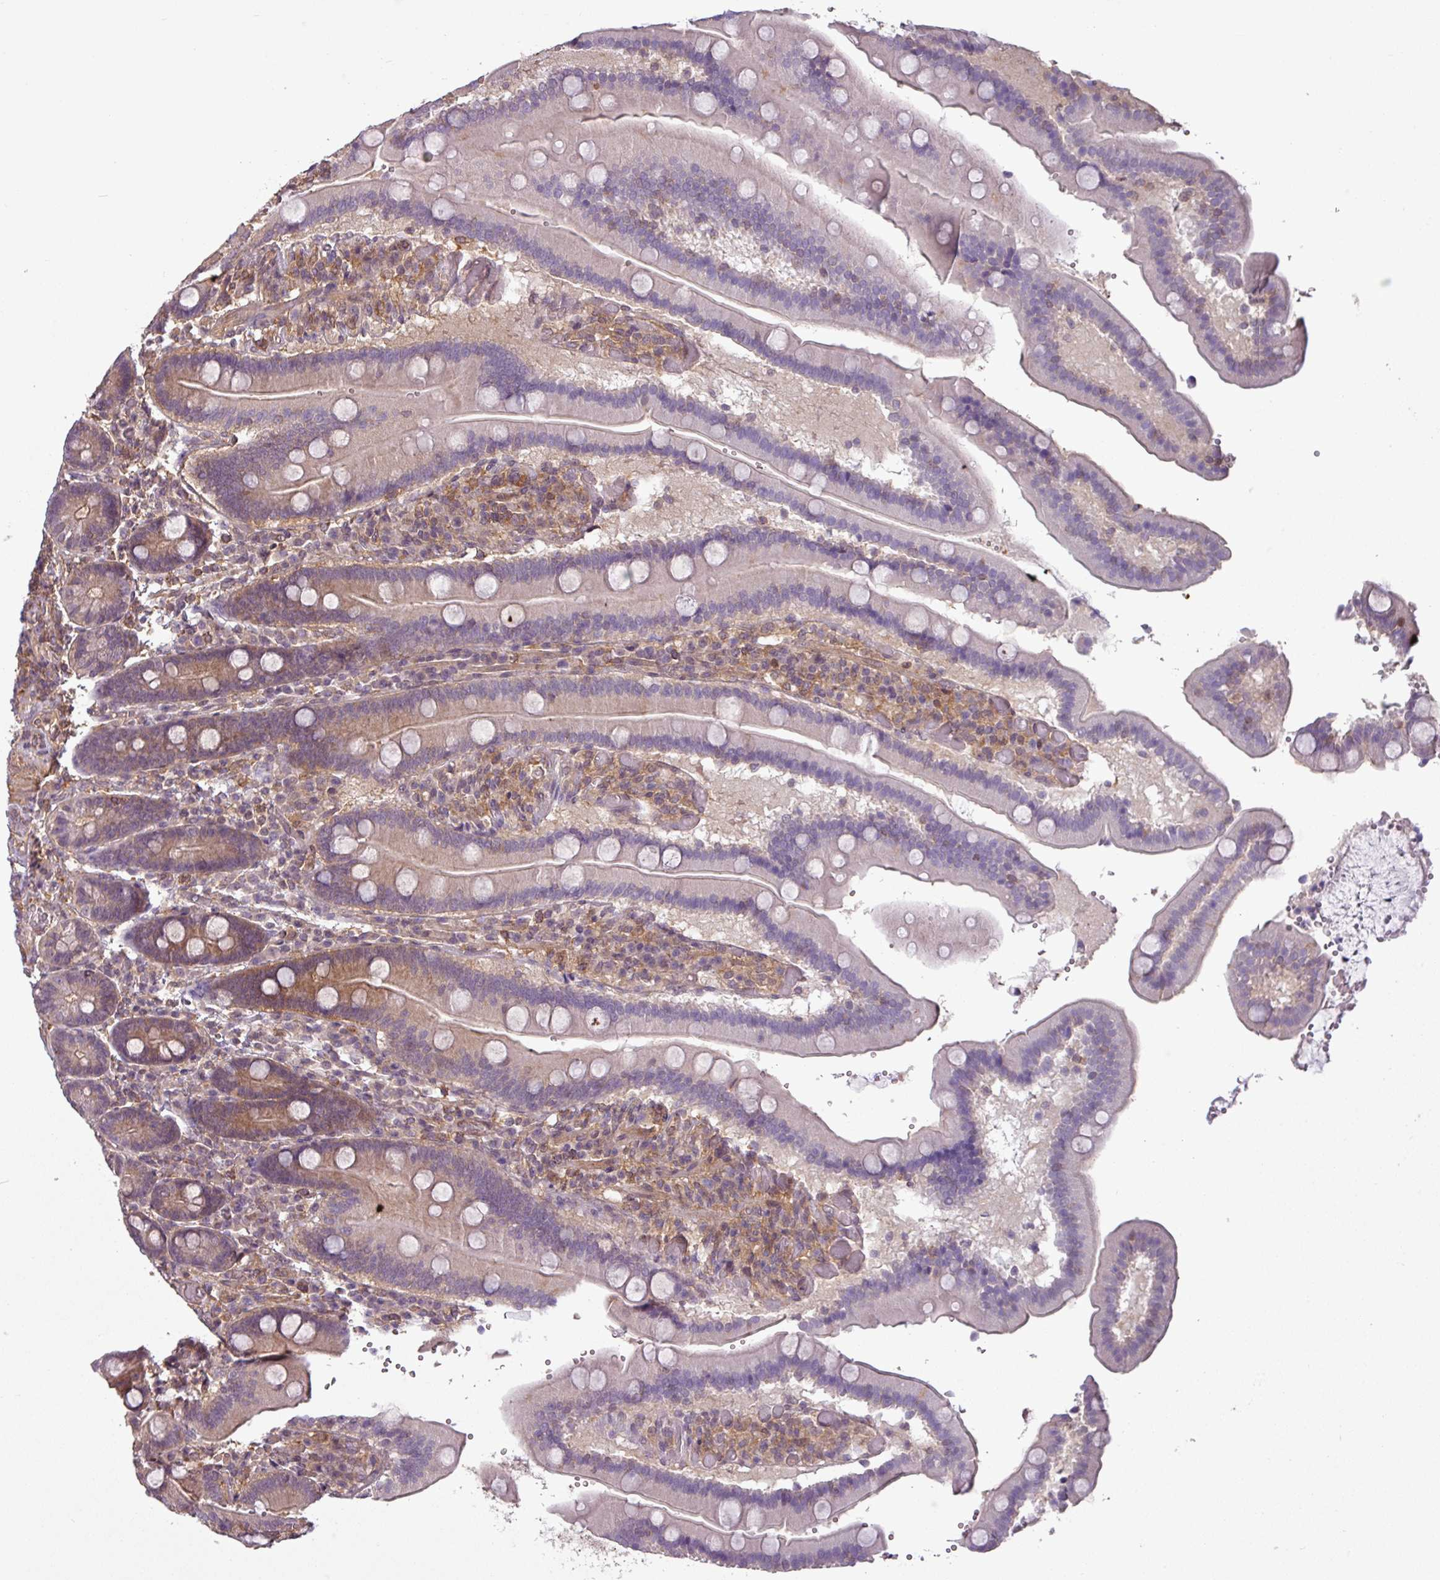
{"staining": {"intensity": "moderate", "quantity": "<25%", "location": "cytoplasmic/membranous"}, "tissue": "duodenum", "cell_type": "Glandular cells", "image_type": "normal", "snomed": [{"axis": "morphology", "description": "Normal tissue, NOS"}, {"axis": "topography", "description": "Duodenum"}], "caption": "Human duodenum stained with a protein marker displays moderate staining in glandular cells.", "gene": "SH3BGRL", "patient": {"sex": "female", "age": 62}}